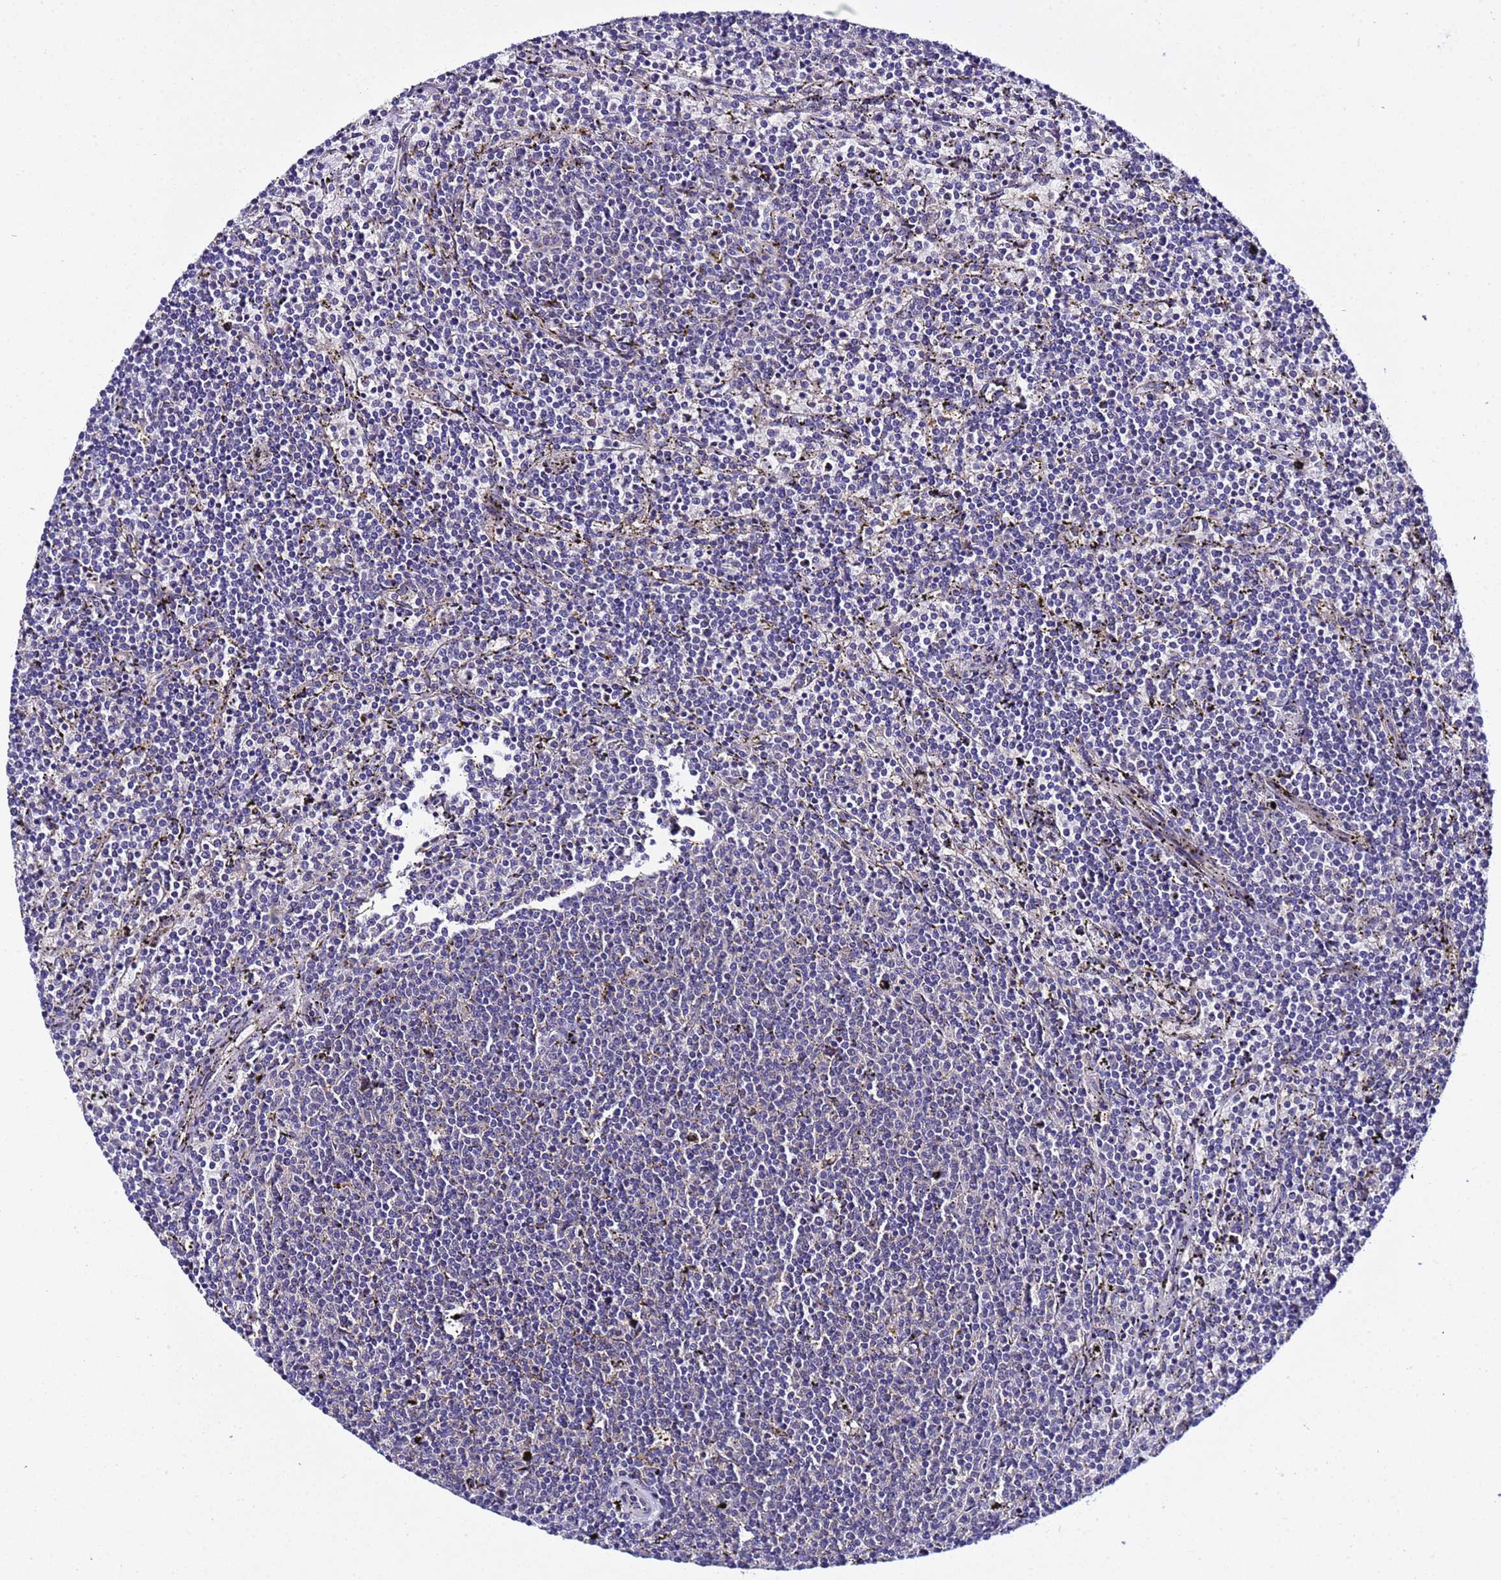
{"staining": {"intensity": "negative", "quantity": "none", "location": "none"}, "tissue": "lymphoma", "cell_type": "Tumor cells", "image_type": "cancer", "snomed": [{"axis": "morphology", "description": "Malignant lymphoma, non-Hodgkin's type, Low grade"}, {"axis": "topography", "description": "Spleen"}], "caption": "This photomicrograph is of lymphoma stained with immunohistochemistry to label a protein in brown with the nuclei are counter-stained blue. There is no staining in tumor cells.", "gene": "PLXDC2", "patient": {"sex": "female", "age": 50}}